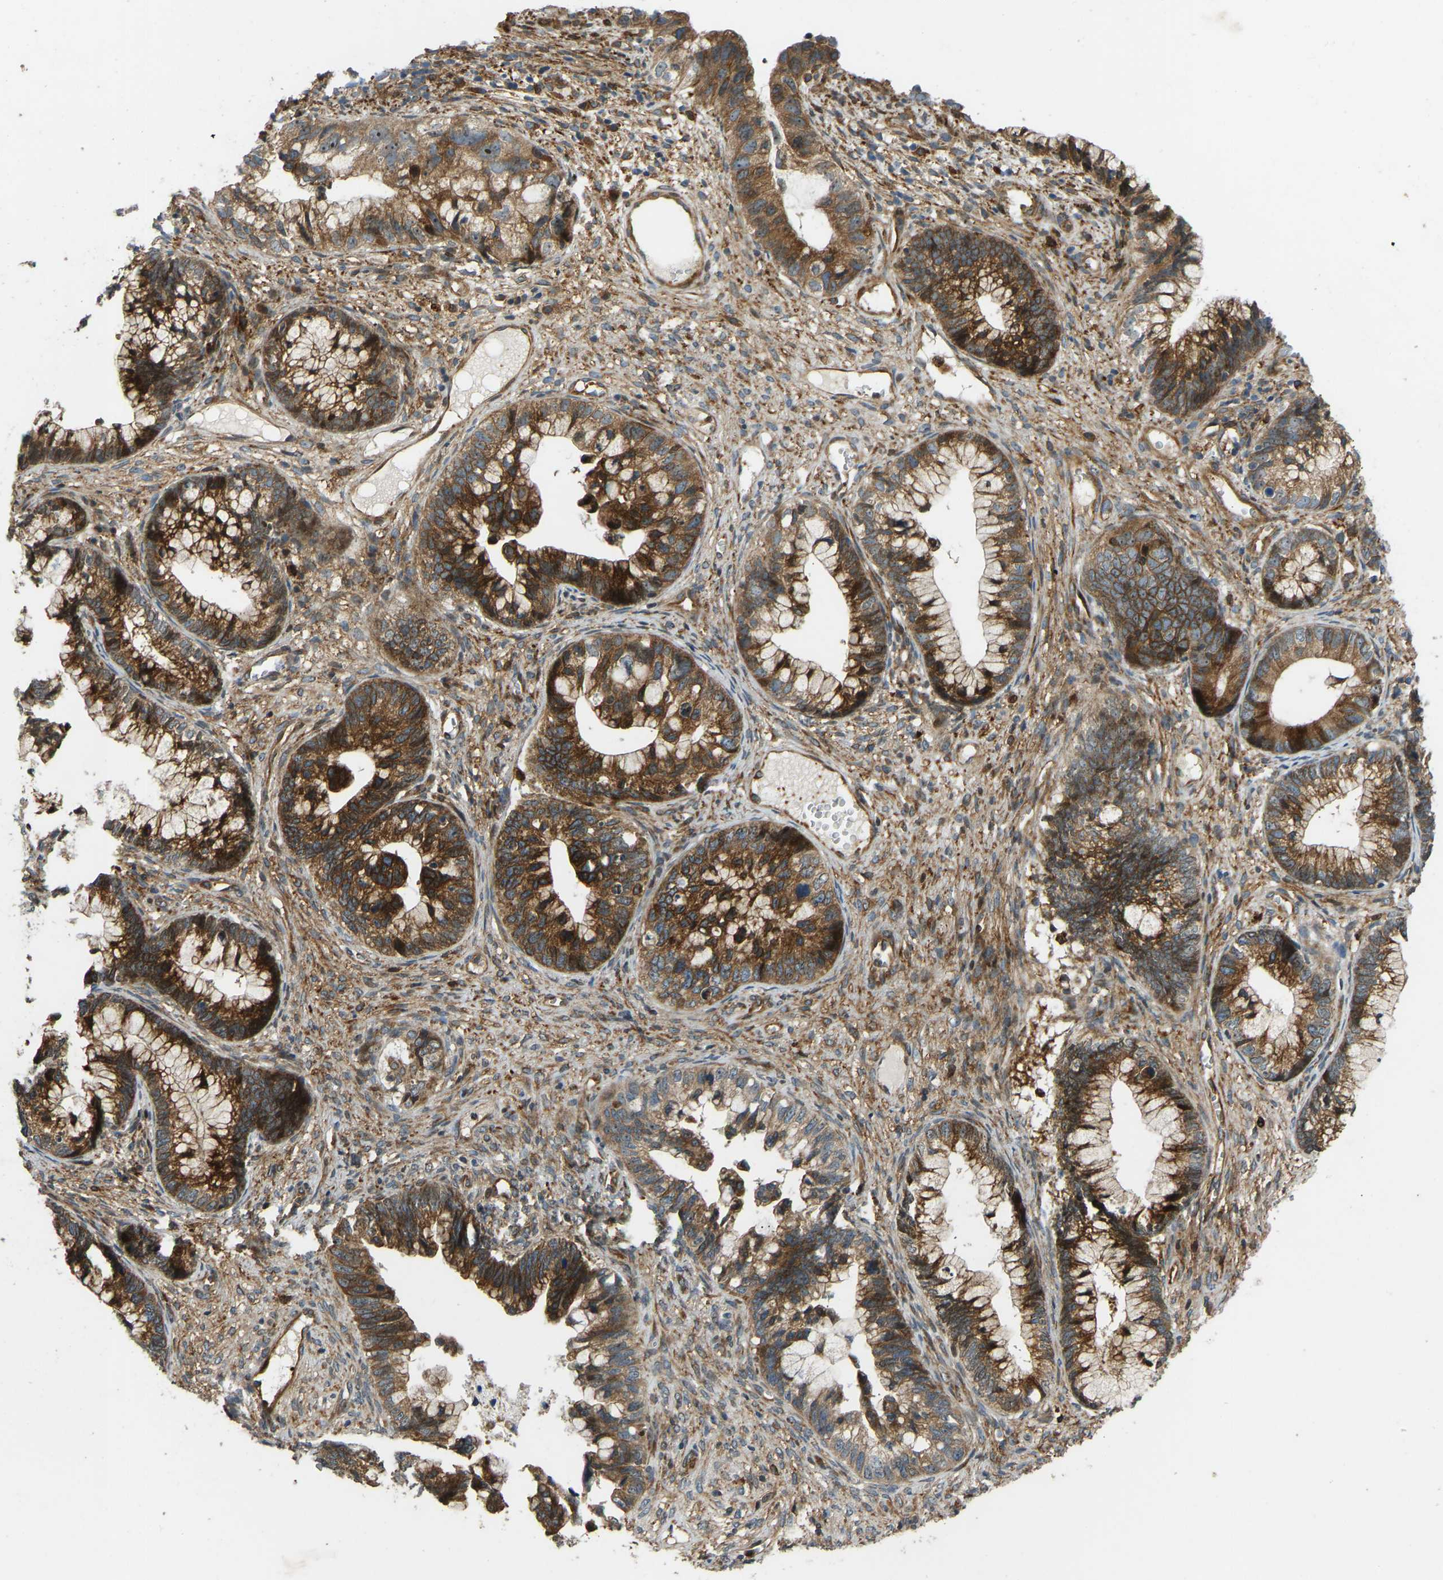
{"staining": {"intensity": "strong", "quantity": ">75%", "location": "cytoplasmic/membranous"}, "tissue": "cervical cancer", "cell_type": "Tumor cells", "image_type": "cancer", "snomed": [{"axis": "morphology", "description": "Adenocarcinoma, NOS"}, {"axis": "topography", "description": "Cervix"}], "caption": "Tumor cells demonstrate high levels of strong cytoplasmic/membranous staining in about >75% of cells in human cervical adenocarcinoma.", "gene": "OS9", "patient": {"sex": "female", "age": 44}}